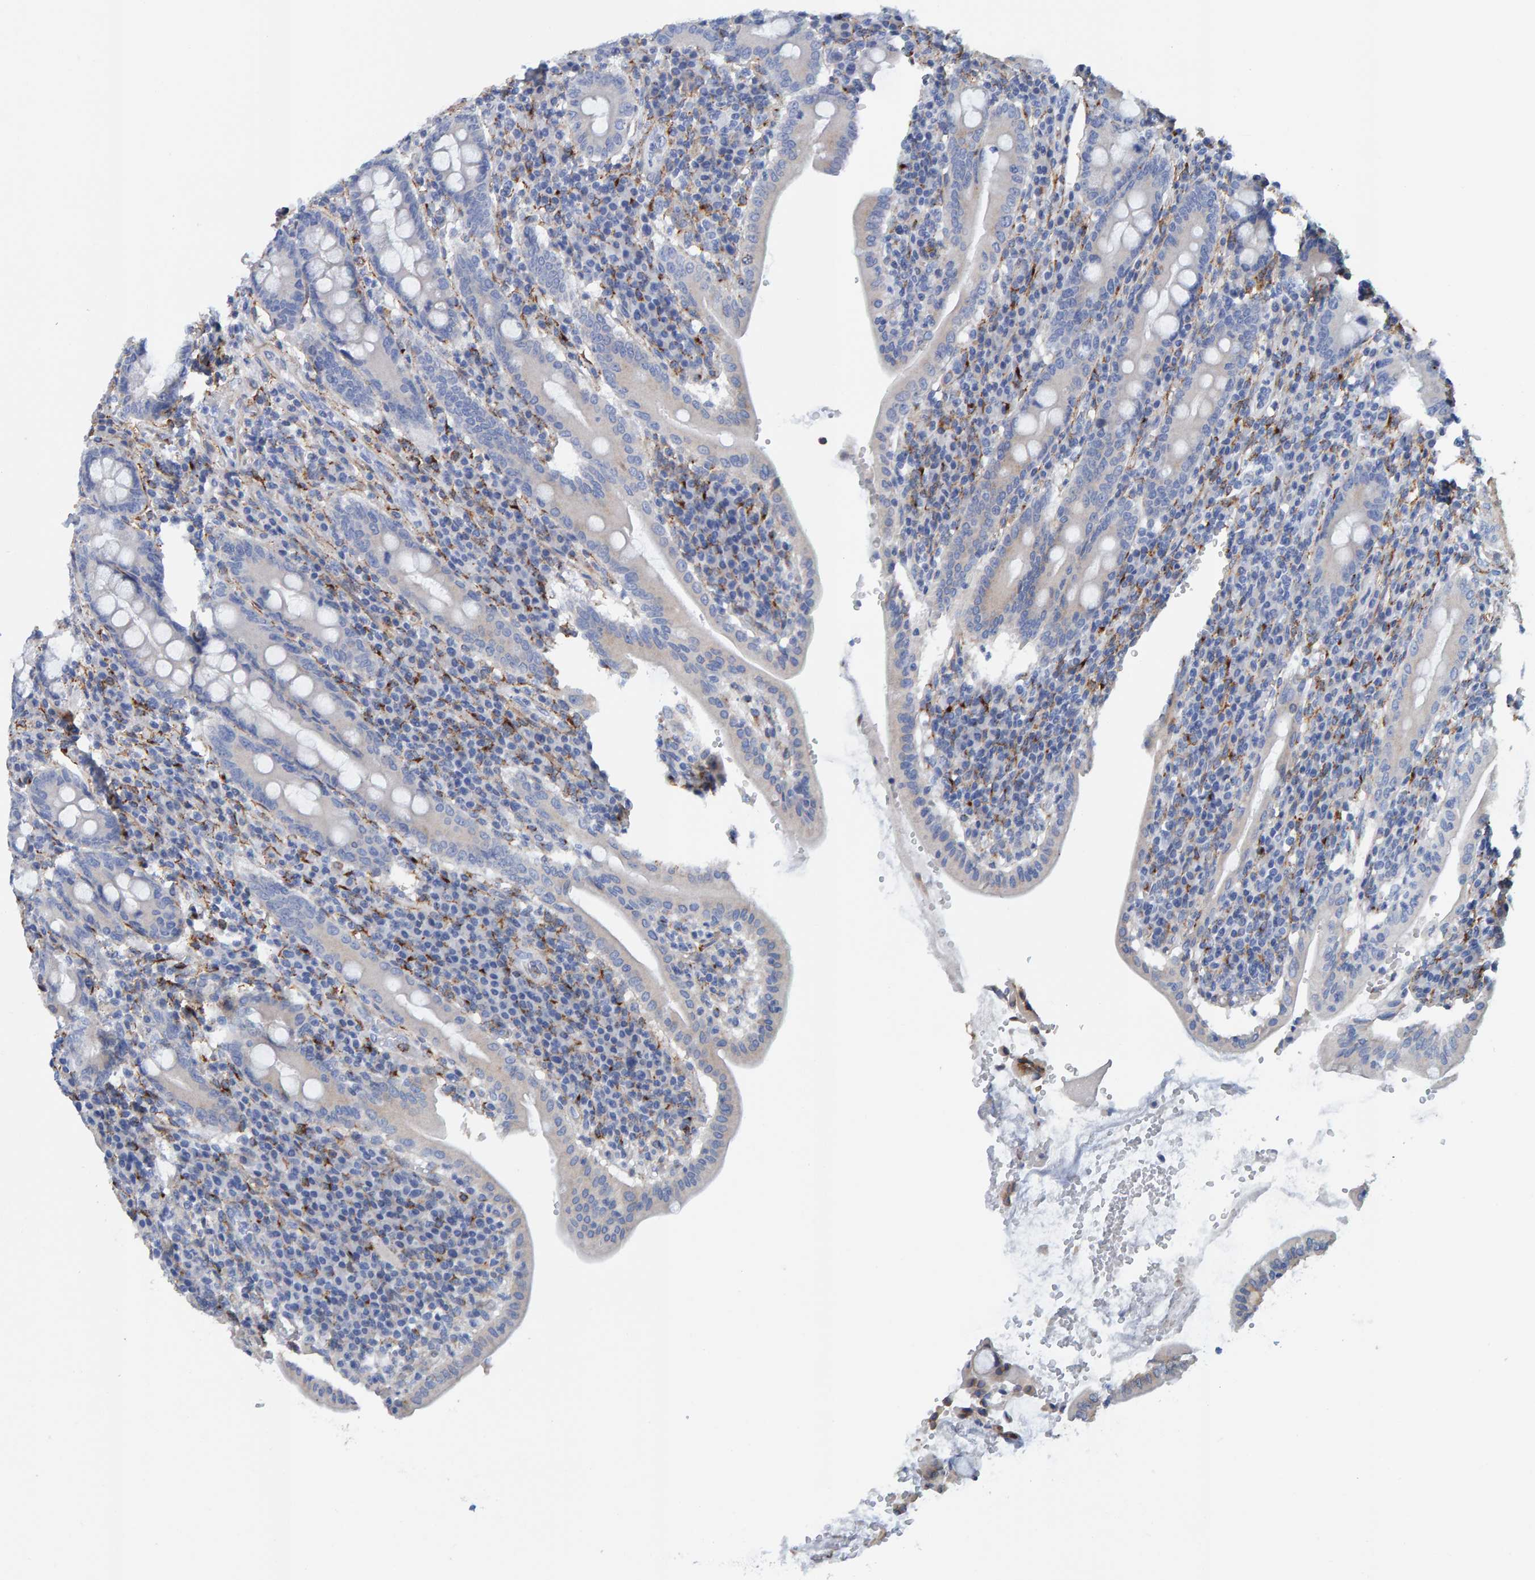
{"staining": {"intensity": "moderate", "quantity": "<25%", "location": "cytoplasmic/membranous"}, "tissue": "duodenum", "cell_type": "Glandular cells", "image_type": "normal", "snomed": [{"axis": "morphology", "description": "Normal tissue, NOS"}, {"axis": "morphology", "description": "Adenocarcinoma, NOS"}, {"axis": "topography", "description": "Pancreas"}, {"axis": "topography", "description": "Duodenum"}], "caption": "The immunohistochemical stain highlights moderate cytoplasmic/membranous expression in glandular cells of benign duodenum. Nuclei are stained in blue.", "gene": "LRP1", "patient": {"sex": "male", "age": 50}}